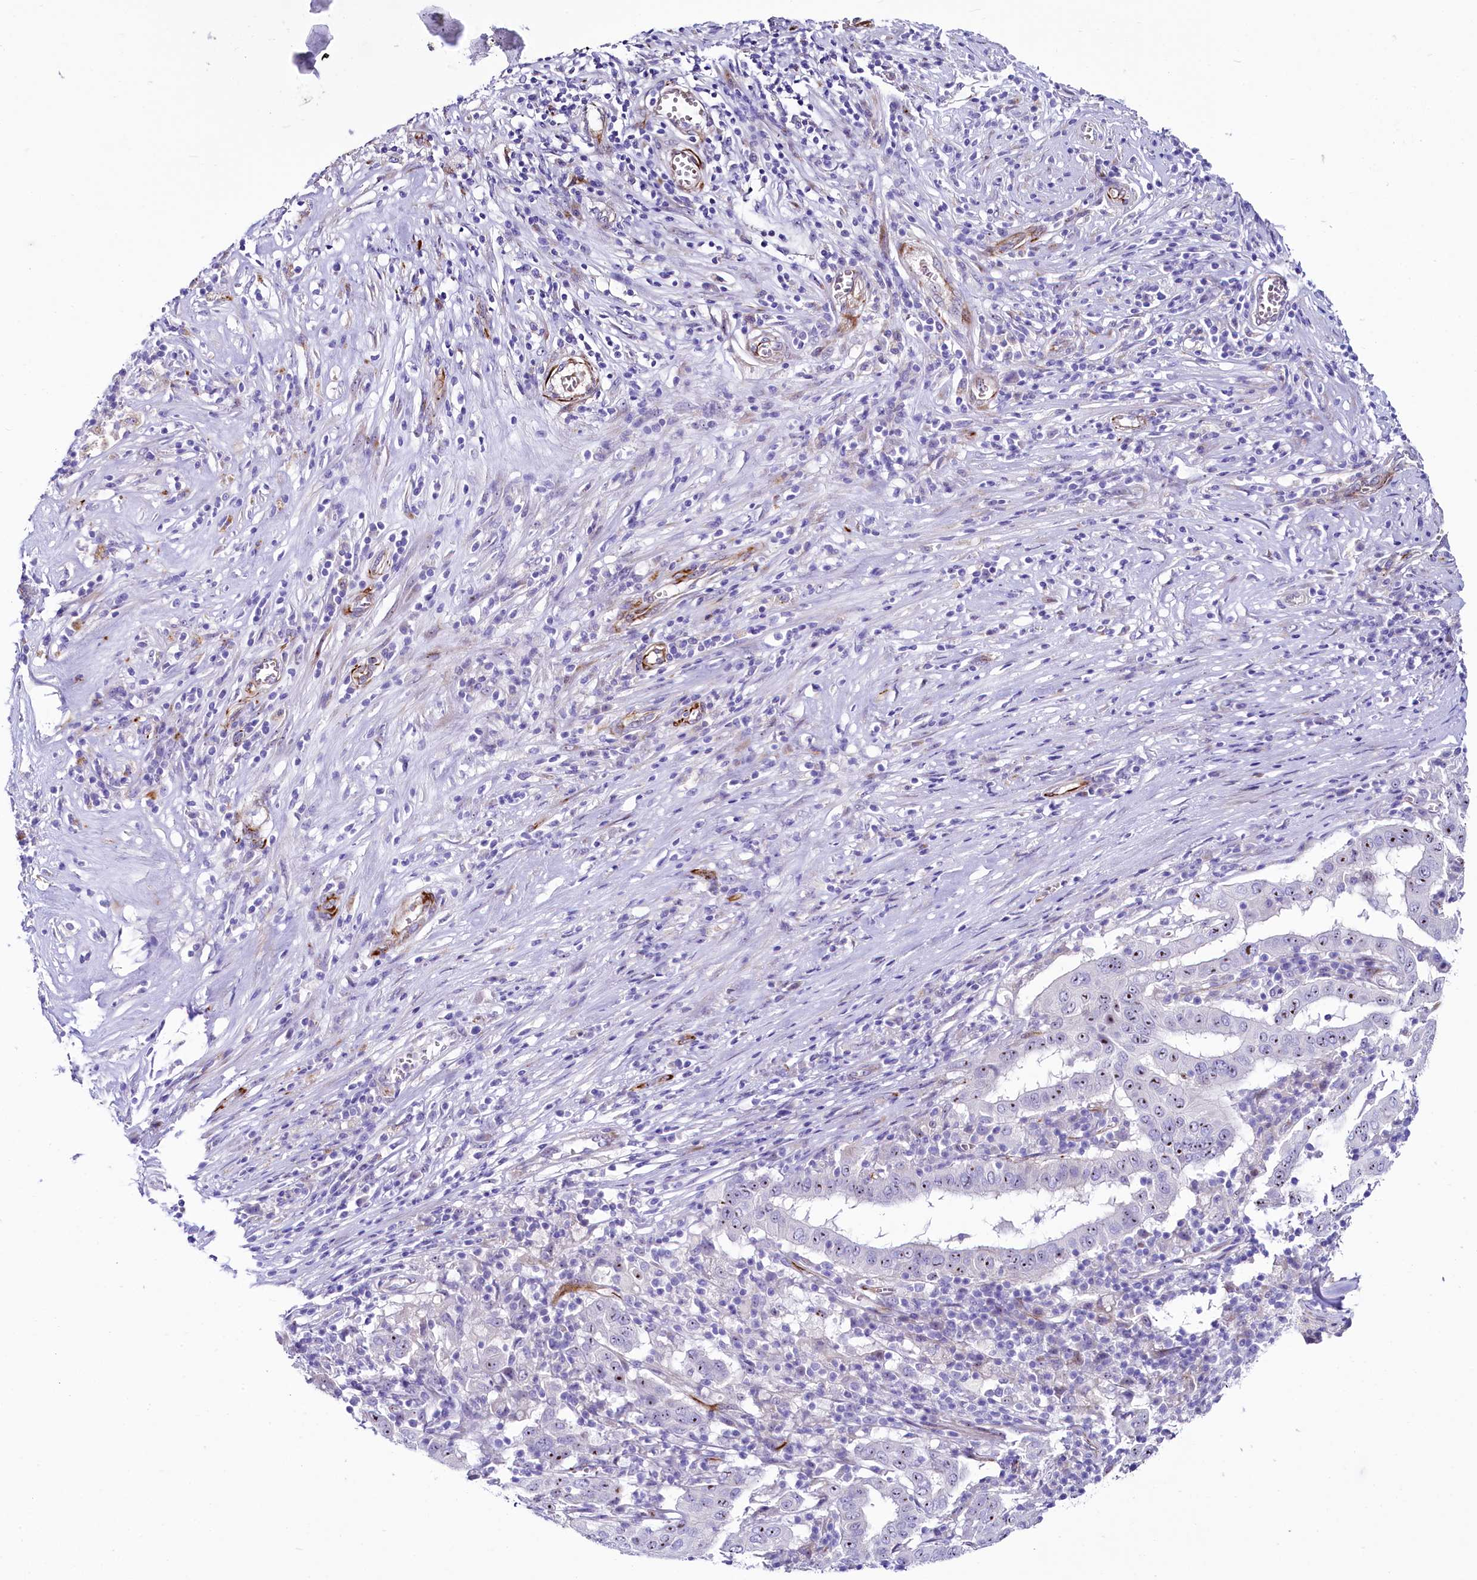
{"staining": {"intensity": "moderate", "quantity": ">75%", "location": "nuclear"}, "tissue": "pancreatic cancer", "cell_type": "Tumor cells", "image_type": "cancer", "snomed": [{"axis": "morphology", "description": "Adenocarcinoma, NOS"}, {"axis": "topography", "description": "Pancreas"}], "caption": "Protein staining shows moderate nuclear staining in about >75% of tumor cells in pancreatic cancer (adenocarcinoma). The staining is performed using DAB (3,3'-diaminobenzidine) brown chromogen to label protein expression. The nuclei are counter-stained blue using hematoxylin.", "gene": "SH3TC2", "patient": {"sex": "male", "age": 63}}